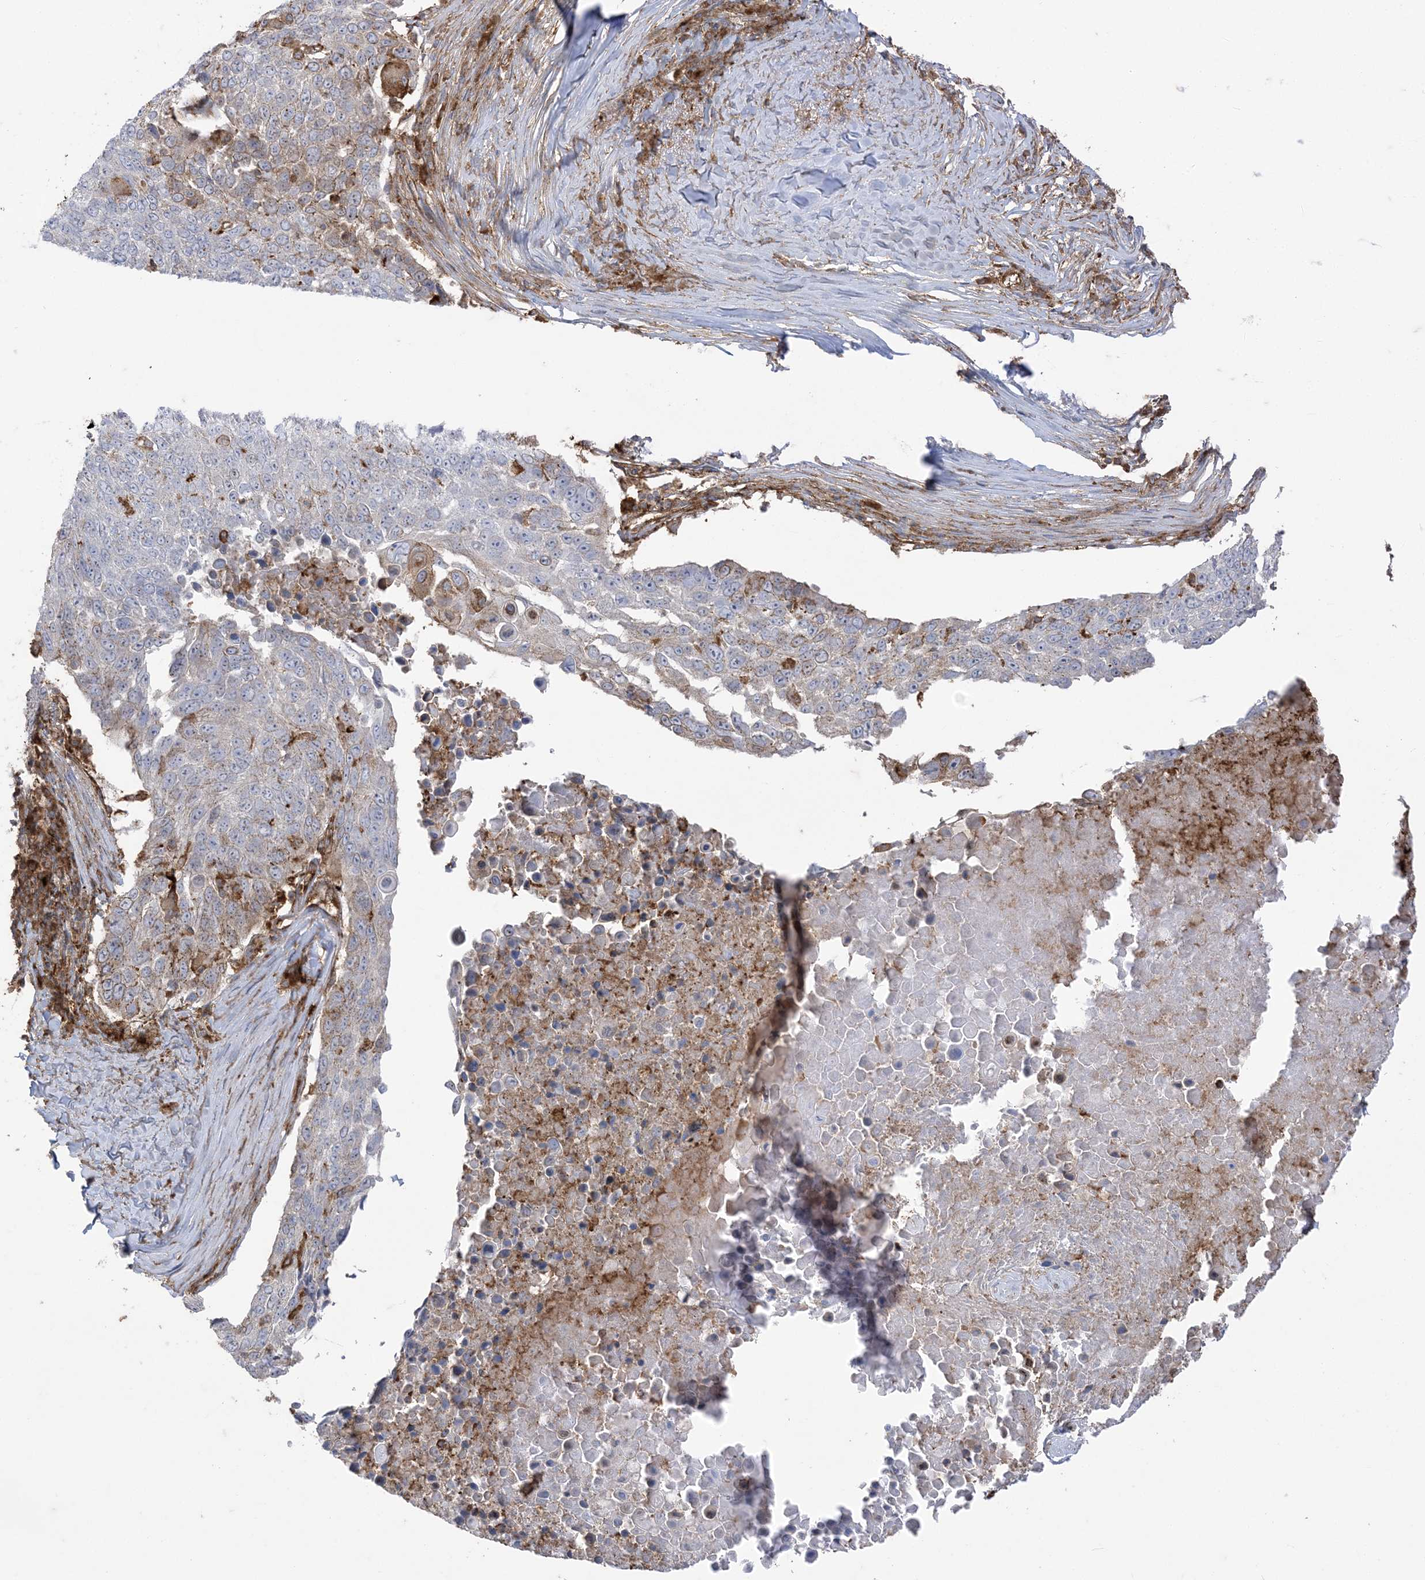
{"staining": {"intensity": "weak", "quantity": "<25%", "location": "cytoplasmic/membranous"}, "tissue": "lung cancer", "cell_type": "Tumor cells", "image_type": "cancer", "snomed": [{"axis": "morphology", "description": "Squamous cell carcinoma, NOS"}, {"axis": "topography", "description": "Lung"}], "caption": "An immunohistochemistry photomicrograph of squamous cell carcinoma (lung) is shown. There is no staining in tumor cells of squamous cell carcinoma (lung).", "gene": "DERL3", "patient": {"sex": "male", "age": 66}}